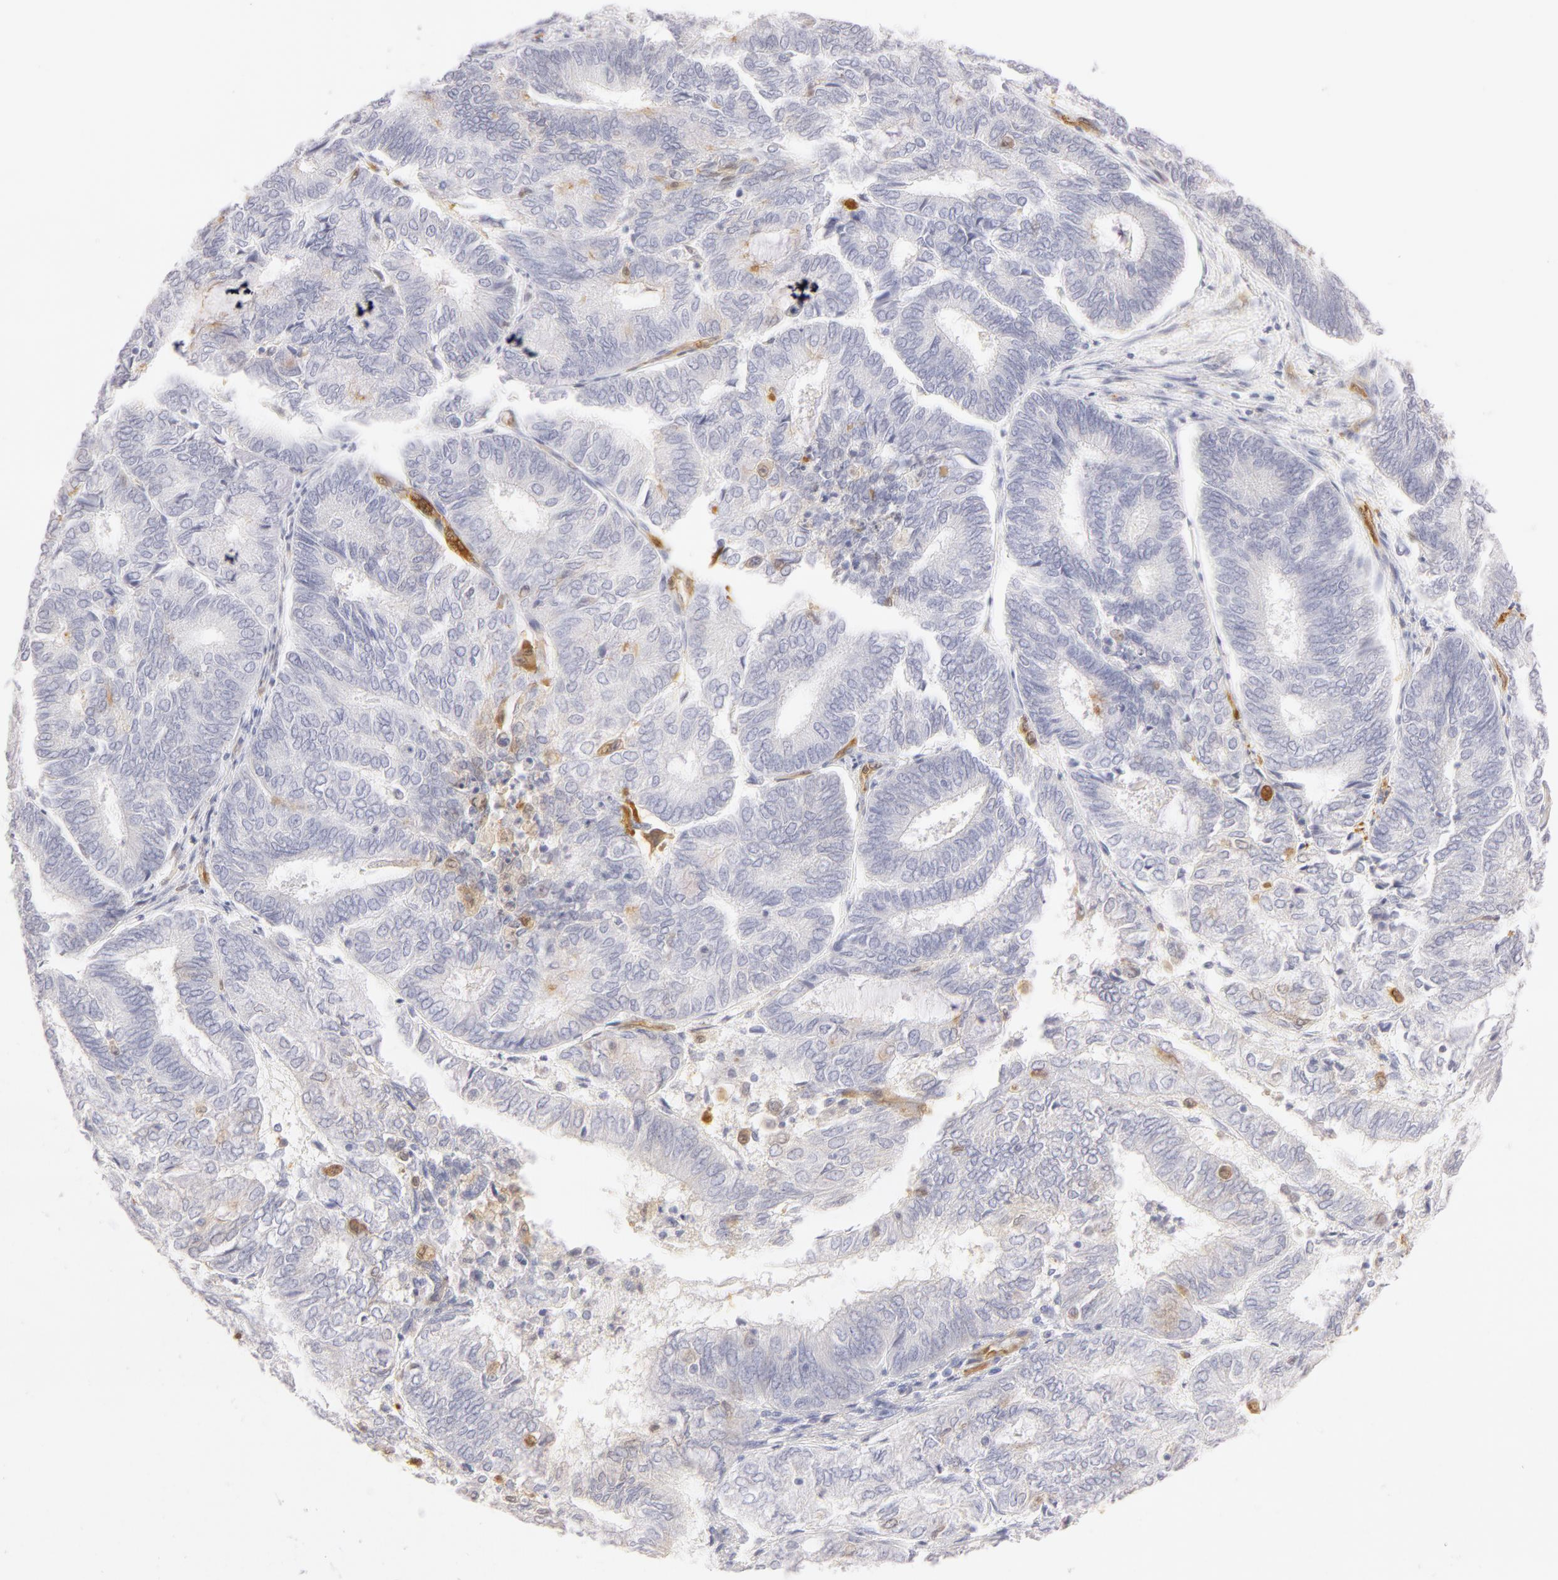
{"staining": {"intensity": "negative", "quantity": "none", "location": "none"}, "tissue": "endometrial cancer", "cell_type": "Tumor cells", "image_type": "cancer", "snomed": [{"axis": "morphology", "description": "Adenocarcinoma, NOS"}, {"axis": "topography", "description": "Endometrium"}], "caption": "Human endometrial cancer (adenocarcinoma) stained for a protein using IHC displays no staining in tumor cells.", "gene": "CA2", "patient": {"sex": "female", "age": 59}}